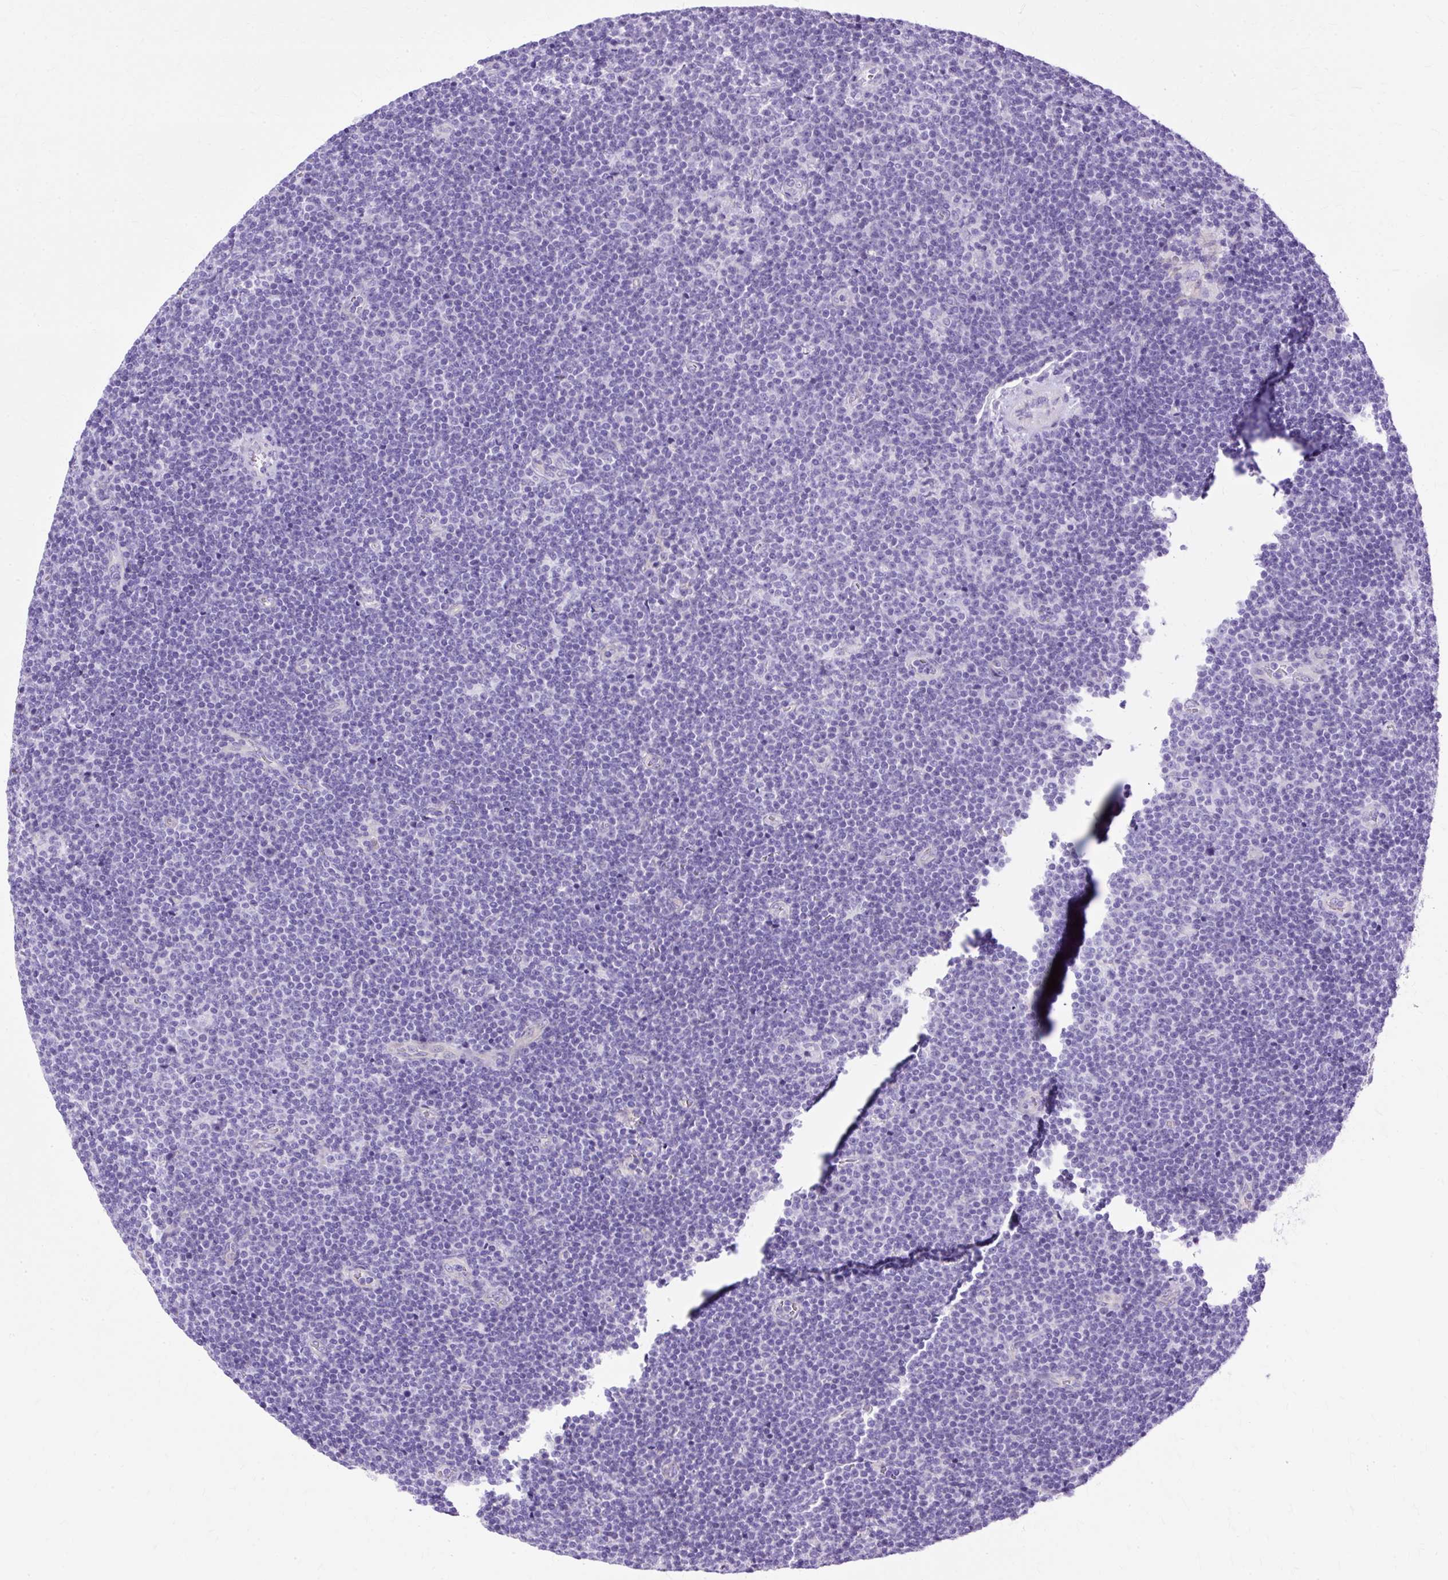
{"staining": {"intensity": "negative", "quantity": "none", "location": "none"}, "tissue": "lymphoma", "cell_type": "Tumor cells", "image_type": "cancer", "snomed": [{"axis": "morphology", "description": "Malignant lymphoma, non-Hodgkin's type, Low grade"}, {"axis": "topography", "description": "Lymph node"}], "caption": "Immunohistochemical staining of malignant lymphoma, non-Hodgkin's type (low-grade) shows no significant positivity in tumor cells.", "gene": "MYO6", "patient": {"sex": "male", "age": 48}}